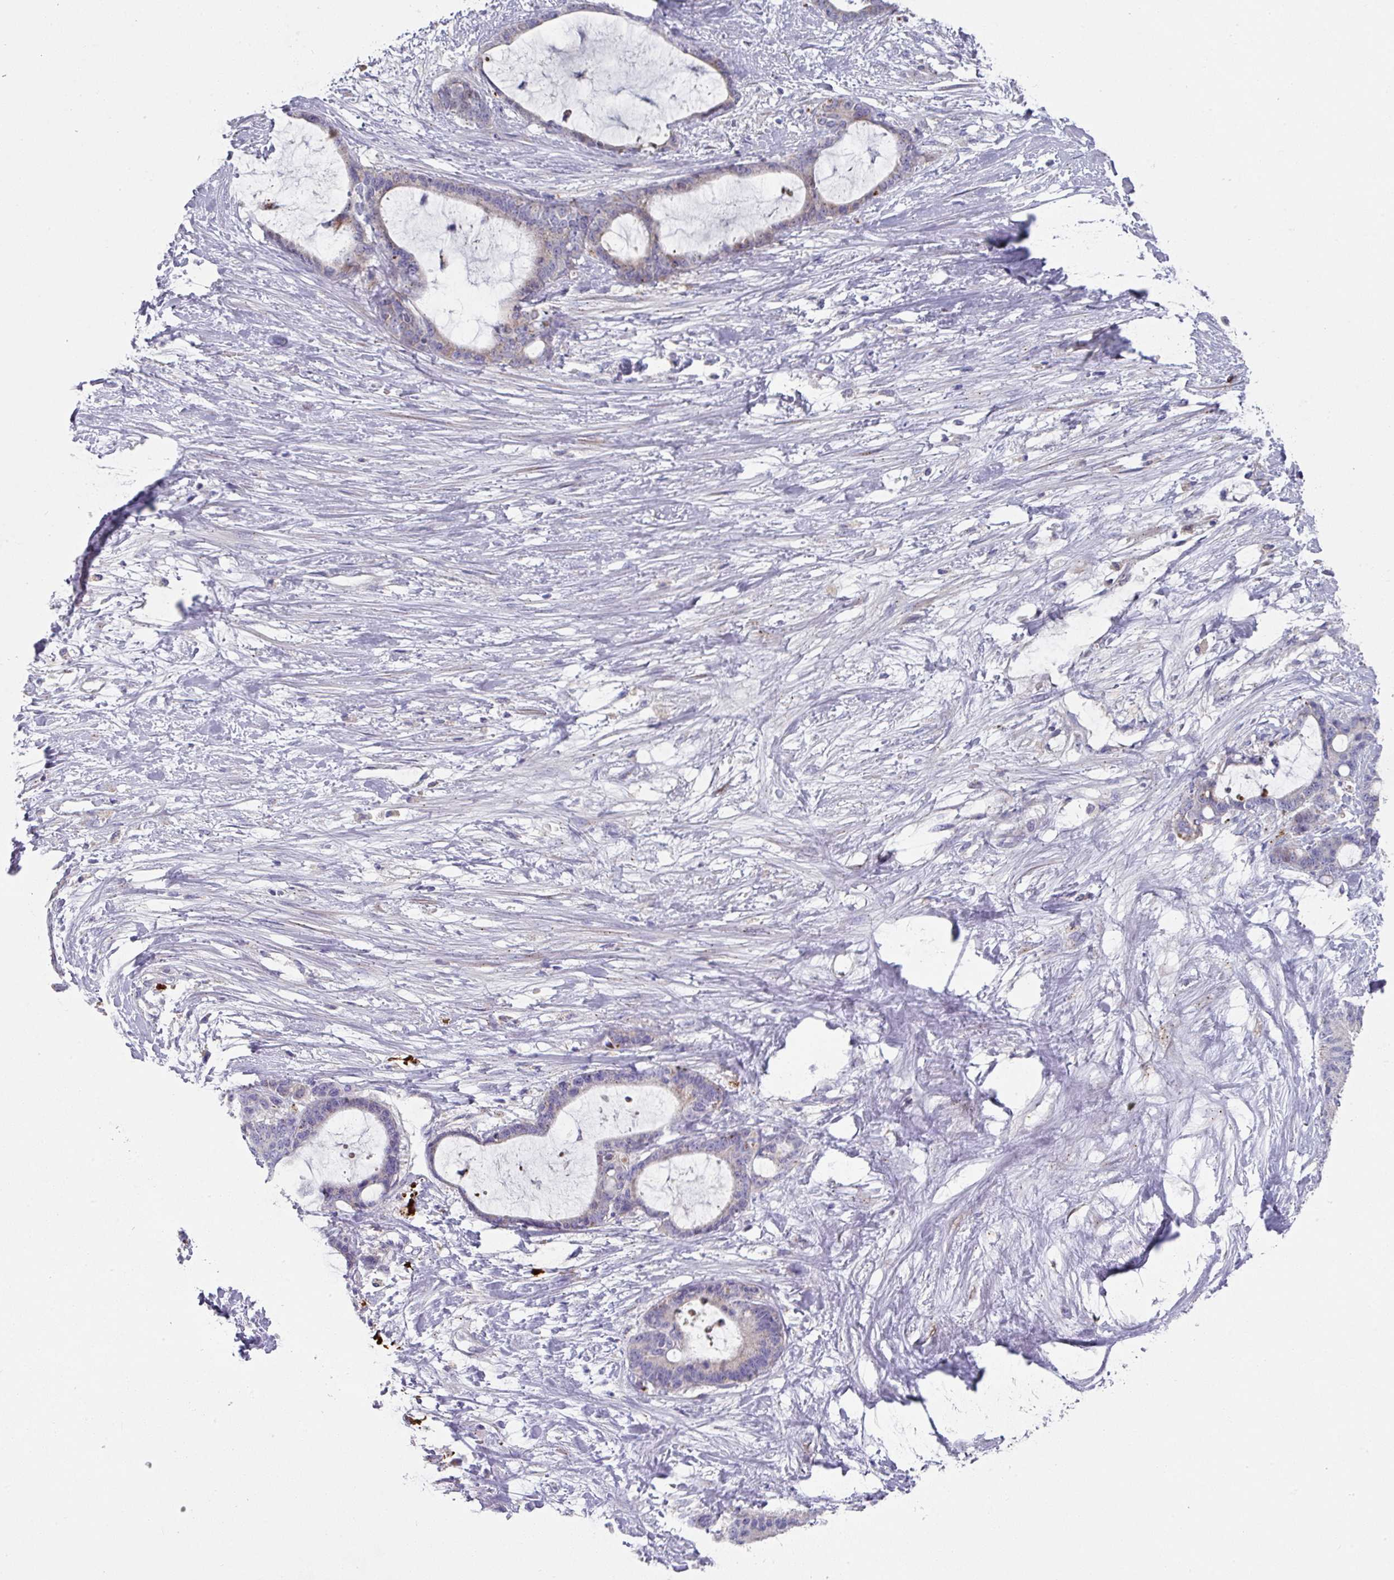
{"staining": {"intensity": "negative", "quantity": "none", "location": "none"}, "tissue": "liver cancer", "cell_type": "Tumor cells", "image_type": "cancer", "snomed": [{"axis": "morphology", "description": "Normal tissue, NOS"}, {"axis": "morphology", "description": "Cholangiocarcinoma"}, {"axis": "topography", "description": "Liver"}, {"axis": "topography", "description": "Peripheral nerve tissue"}], "caption": "Immunohistochemistry photomicrograph of neoplastic tissue: liver cancer (cholangiocarcinoma) stained with DAB (3,3'-diaminobenzidine) displays no significant protein staining in tumor cells.", "gene": "IL4R", "patient": {"sex": "female", "age": 73}}